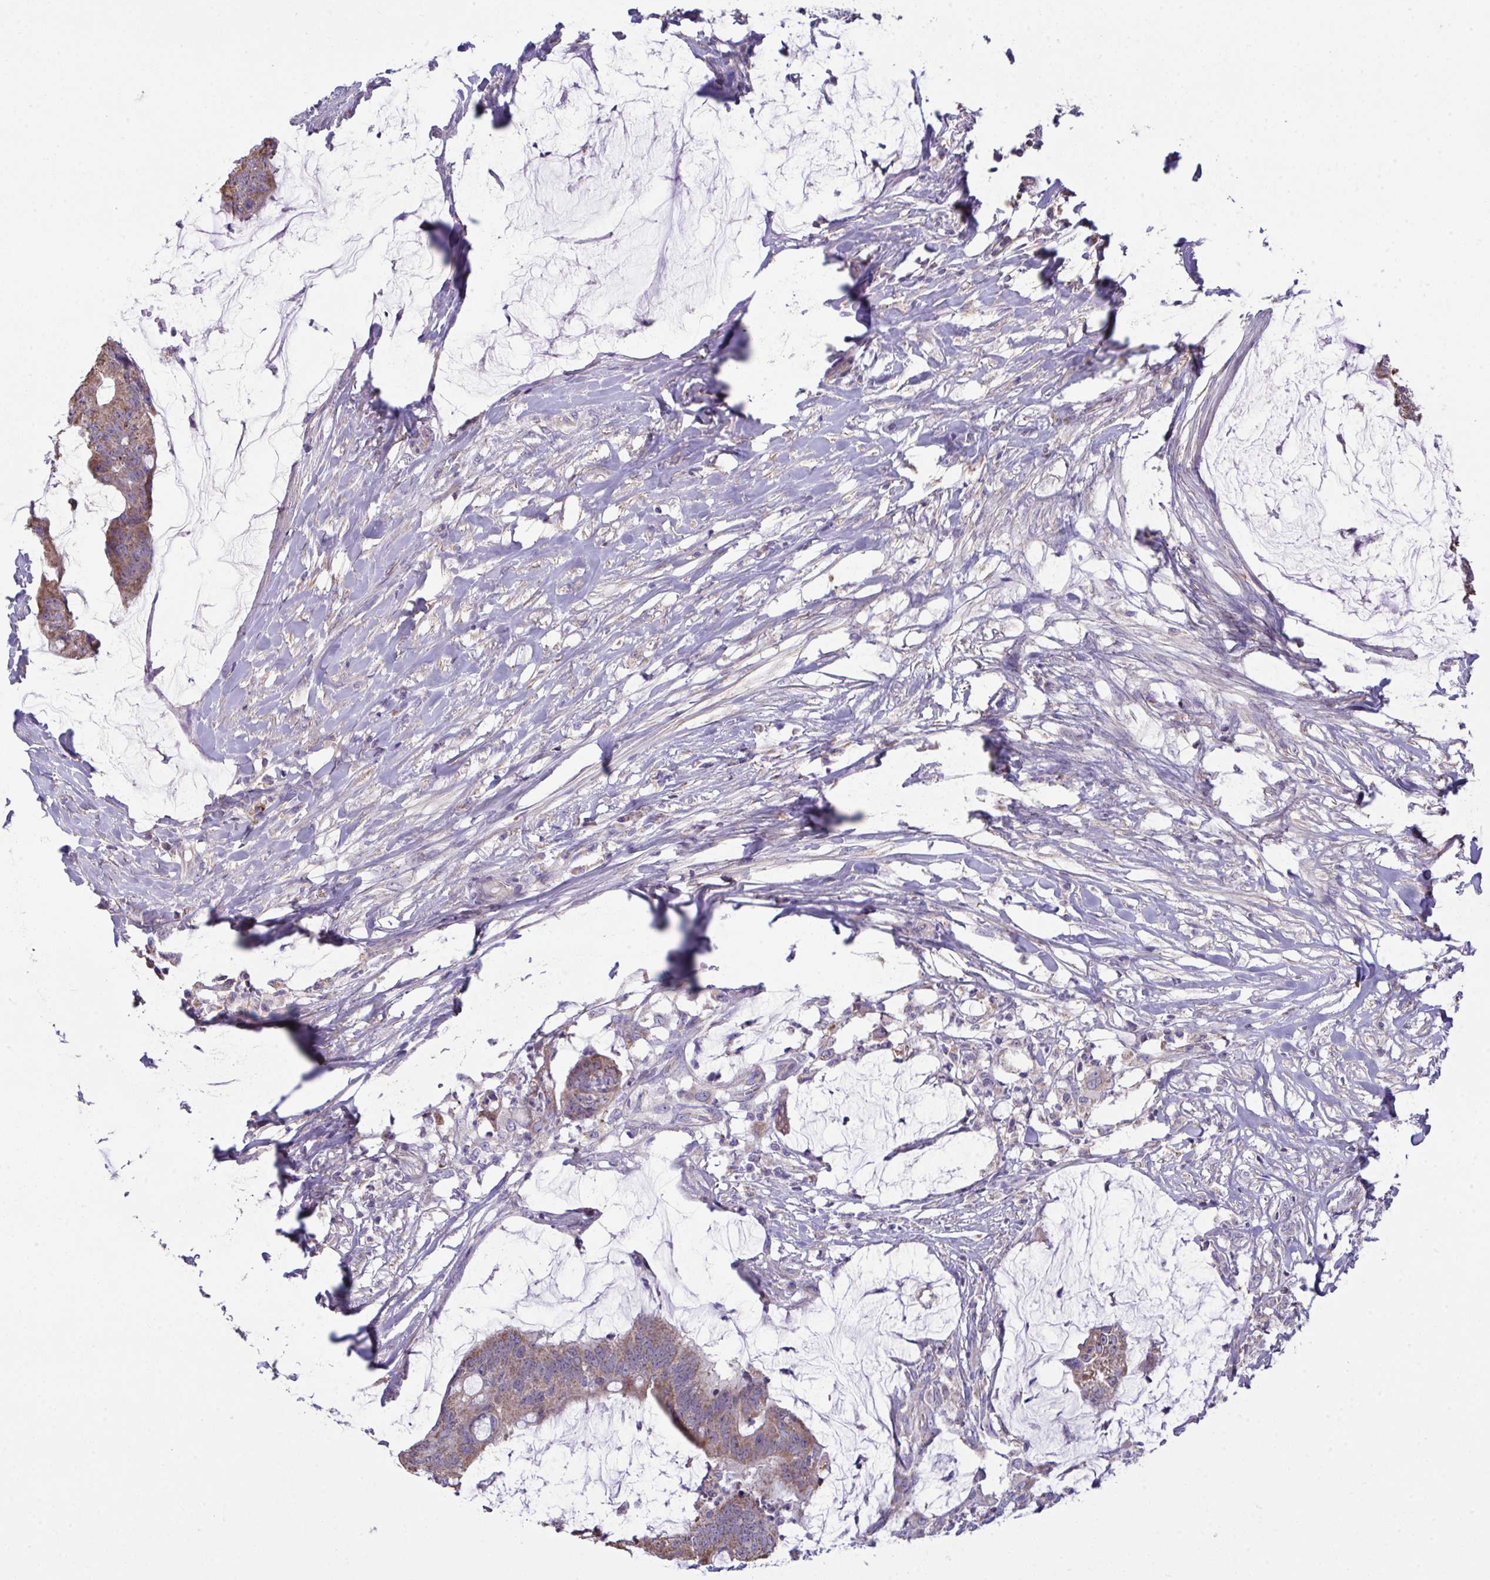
{"staining": {"intensity": "weak", "quantity": "25%-75%", "location": "cytoplasmic/membranous"}, "tissue": "colorectal cancer", "cell_type": "Tumor cells", "image_type": "cancer", "snomed": [{"axis": "morphology", "description": "Adenocarcinoma, NOS"}, {"axis": "topography", "description": "Colon"}], "caption": "IHC photomicrograph of neoplastic tissue: human adenocarcinoma (colorectal) stained using immunohistochemistry (IHC) displays low levels of weak protein expression localized specifically in the cytoplasmic/membranous of tumor cells, appearing as a cytoplasmic/membranous brown color.", "gene": "PPM1H", "patient": {"sex": "male", "age": 62}}